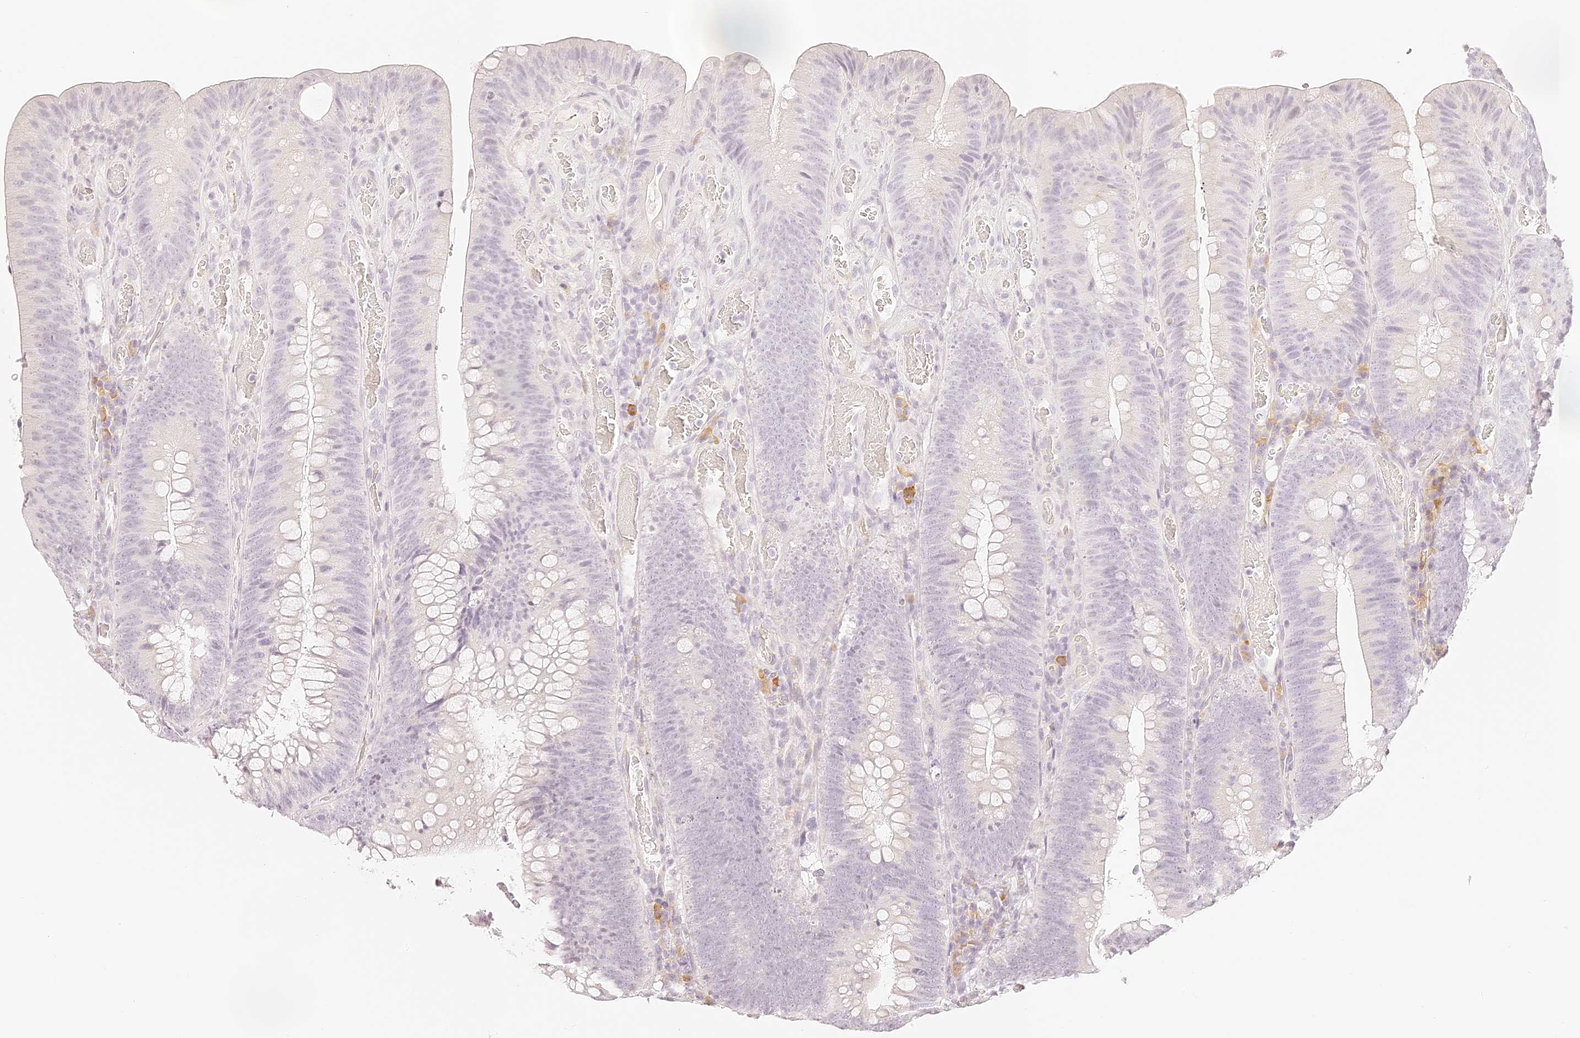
{"staining": {"intensity": "negative", "quantity": "none", "location": "none"}, "tissue": "colorectal cancer", "cell_type": "Tumor cells", "image_type": "cancer", "snomed": [{"axis": "morphology", "description": "Normal tissue, NOS"}, {"axis": "topography", "description": "Colon"}], "caption": "Human colorectal cancer stained for a protein using immunohistochemistry reveals no positivity in tumor cells.", "gene": "TRIM45", "patient": {"sex": "female", "age": 82}}